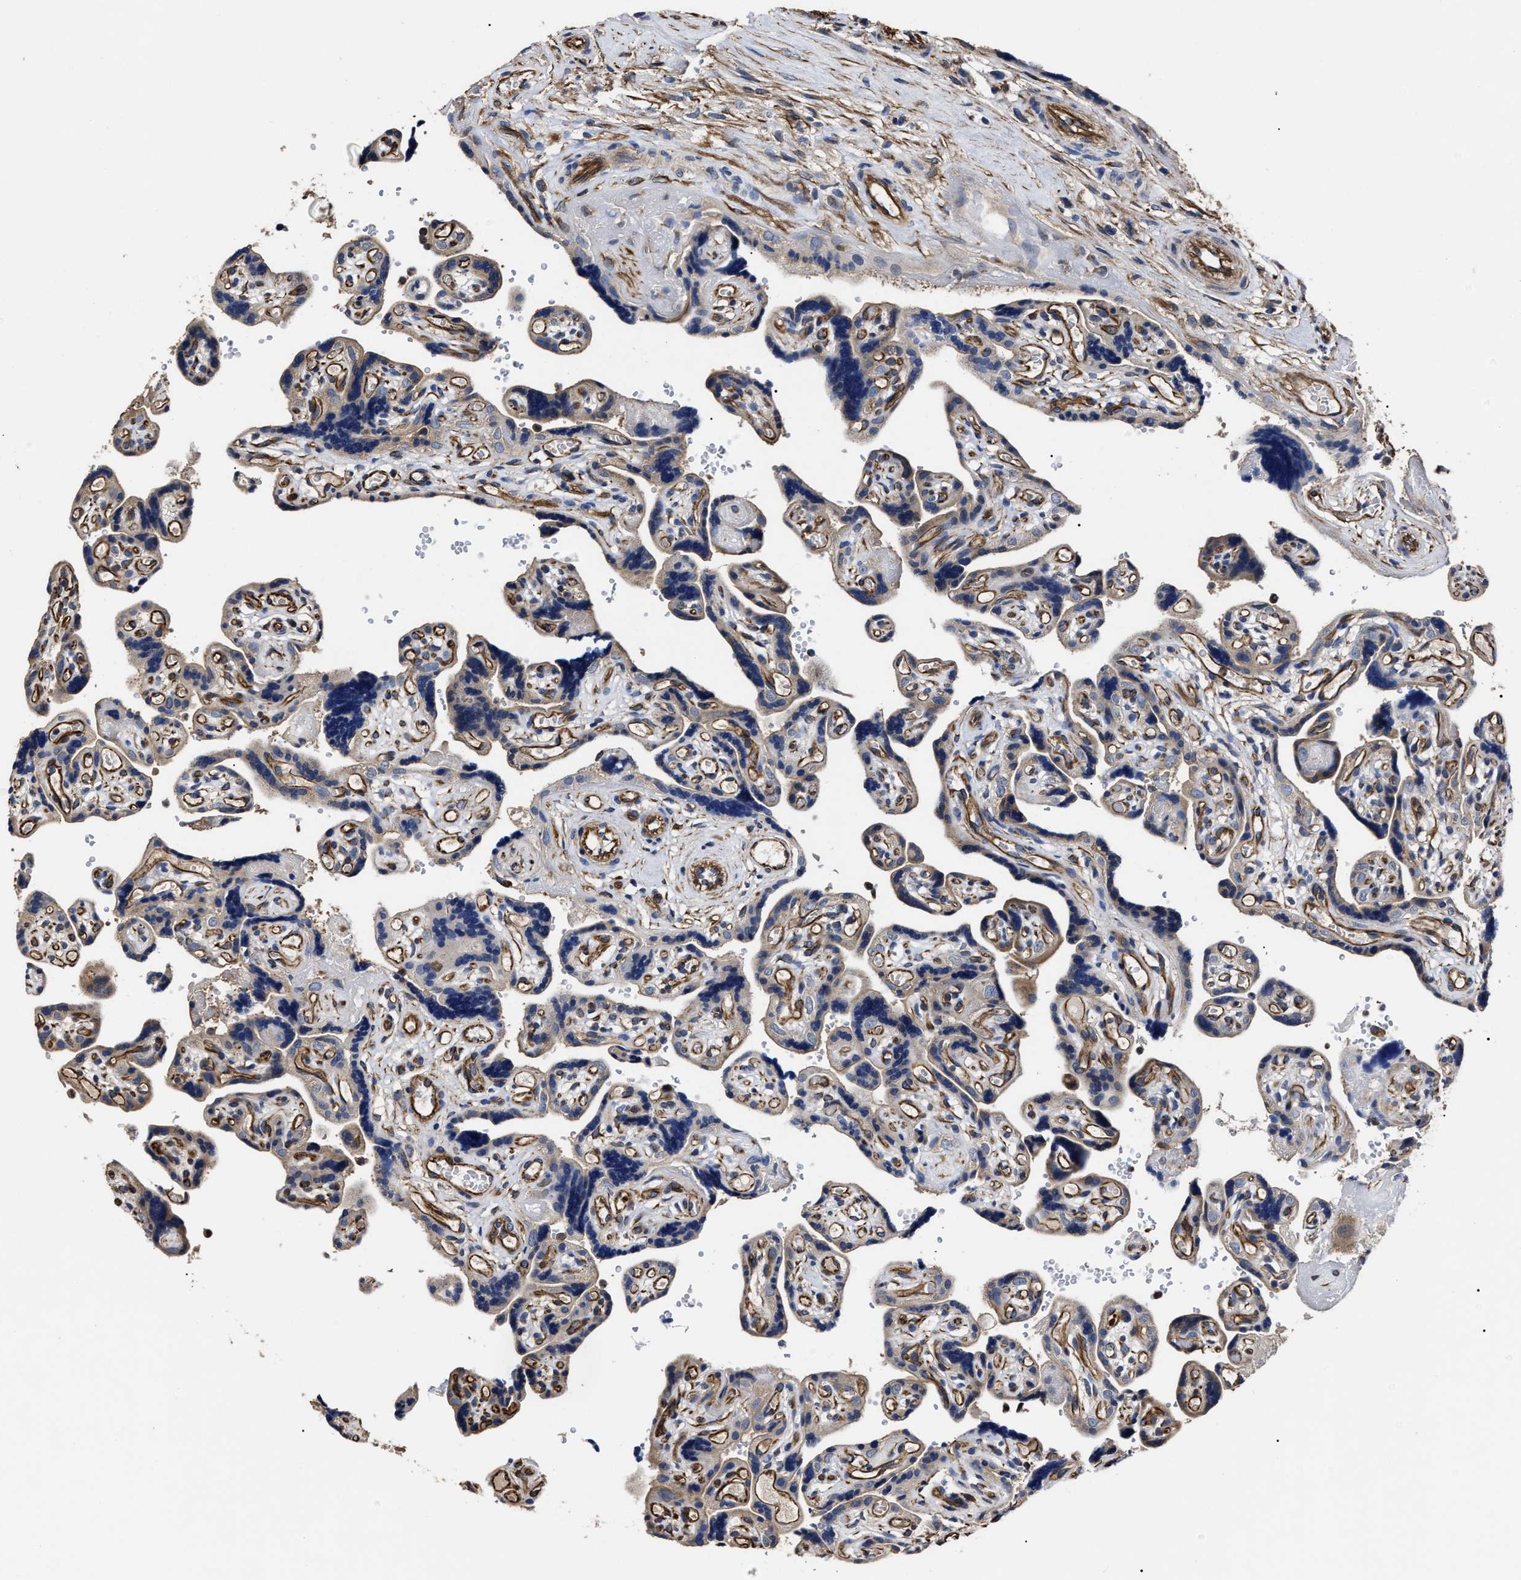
{"staining": {"intensity": "strong", "quantity": ">75%", "location": "cytoplasmic/membranous"}, "tissue": "placenta", "cell_type": "Decidual cells", "image_type": "normal", "snomed": [{"axis": "morphology", "description": "Normal tissue, NOS"}, {"axis": "topography", "description": "Placenta"}], "caption": "The immunohistochemical stain labels strong cytoplasmic/membranous positivity in decidual cells of unremarkable placenta. (Brightfield microscopy of DAB IHC at high magnification).", "gene": "TSPAN33", "patient": {"sex": "female", "age": 30}}